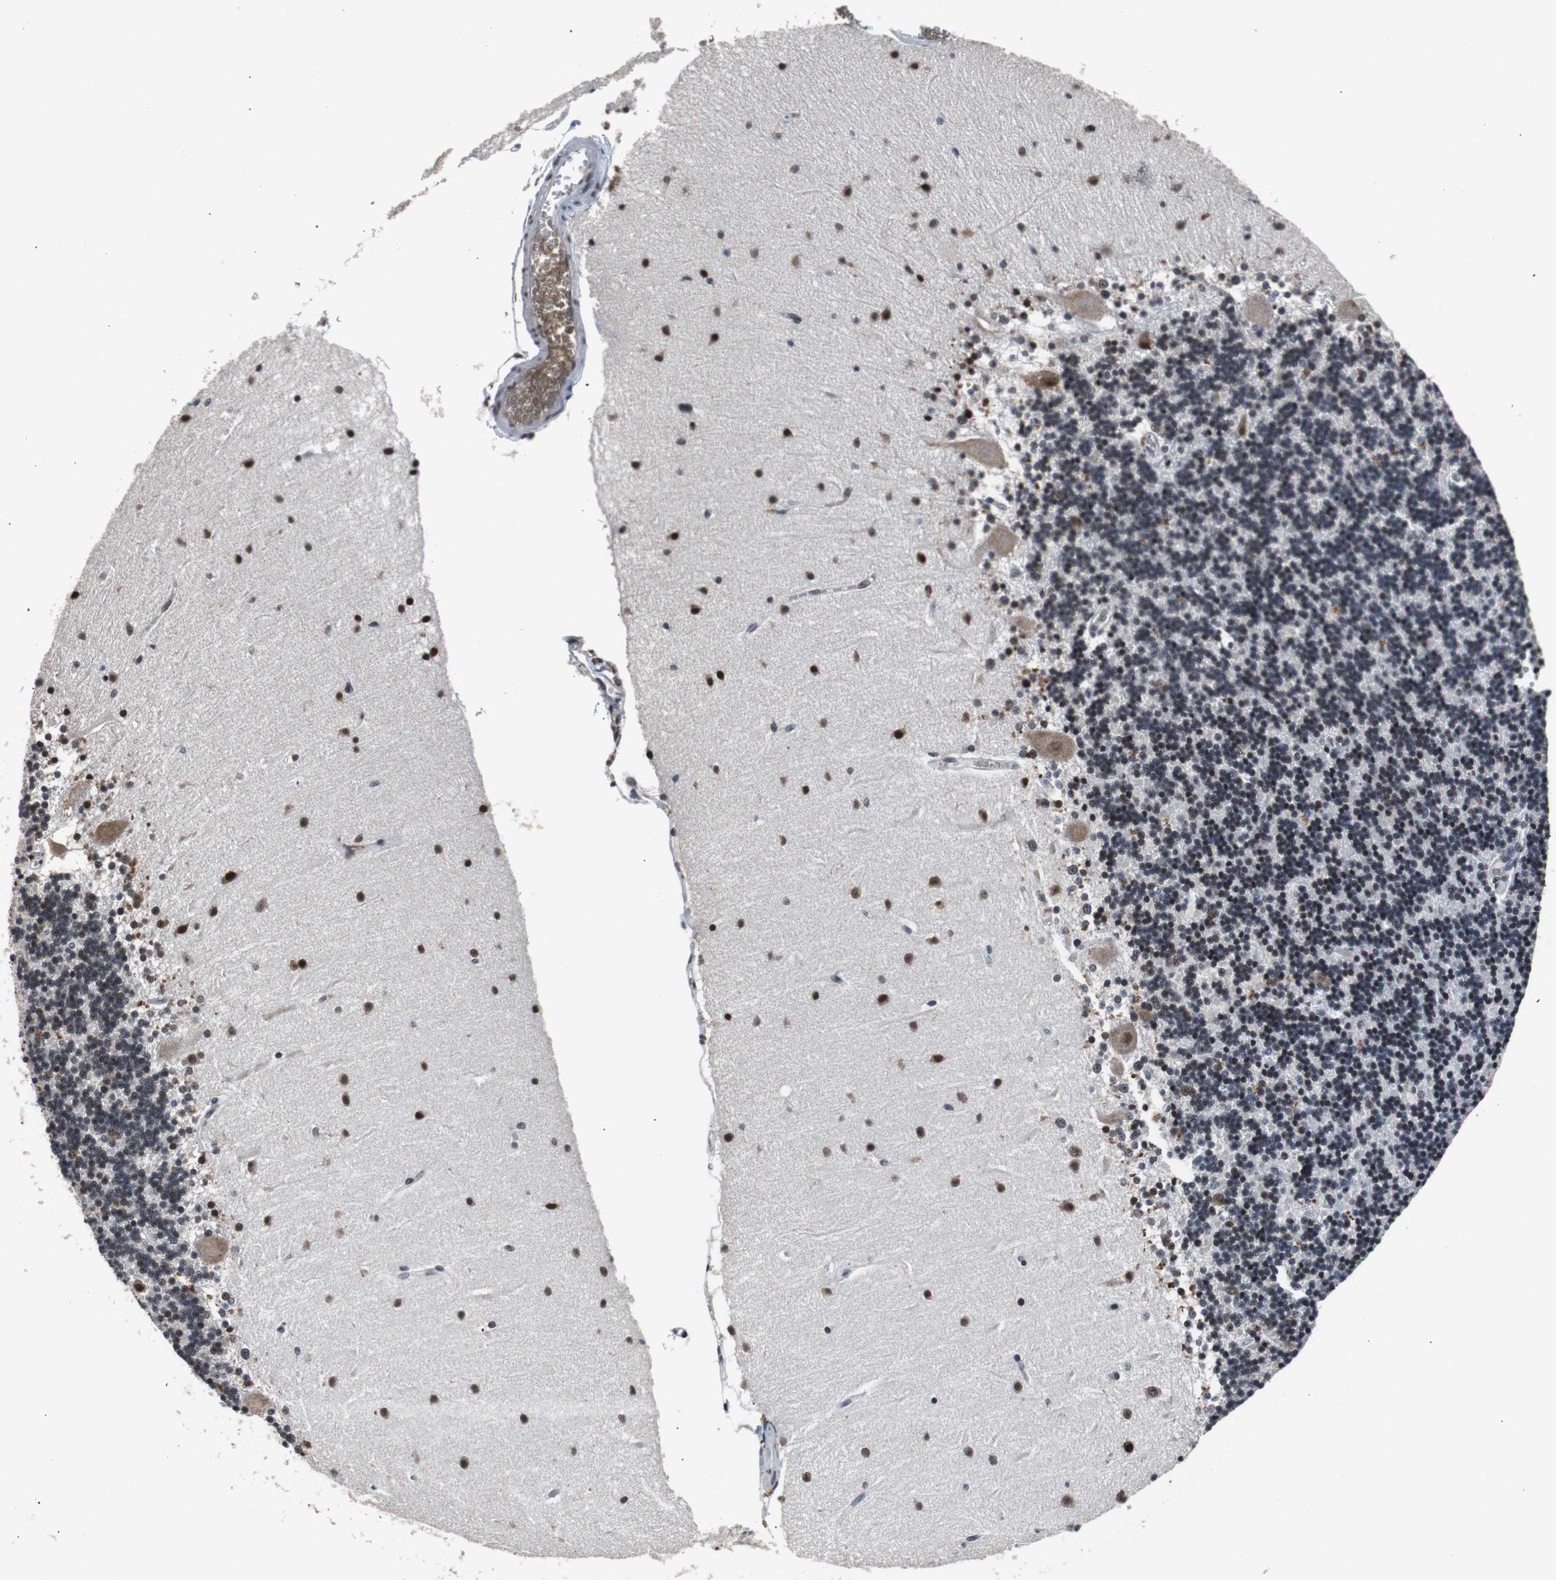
{"staining": {"intensity": "moderate", "quantity": "<25%", "location": "nuclear"}, "tissue": "cerebellum", "cell_type": "Cells in granular layer", "image_type": "normal", "snomed": [{"axis": "morphology", "description": "Normal tissue, NOS"}, {"axis": "topography", "description": "Cerebellum"}], "caption": "Human cerebellum stained with a brown dye shows moderate nuclear positive expression in about <25% of cells in granular layer.", "gene": "USP28", "patient": {"sex": "female", "age": 54}}